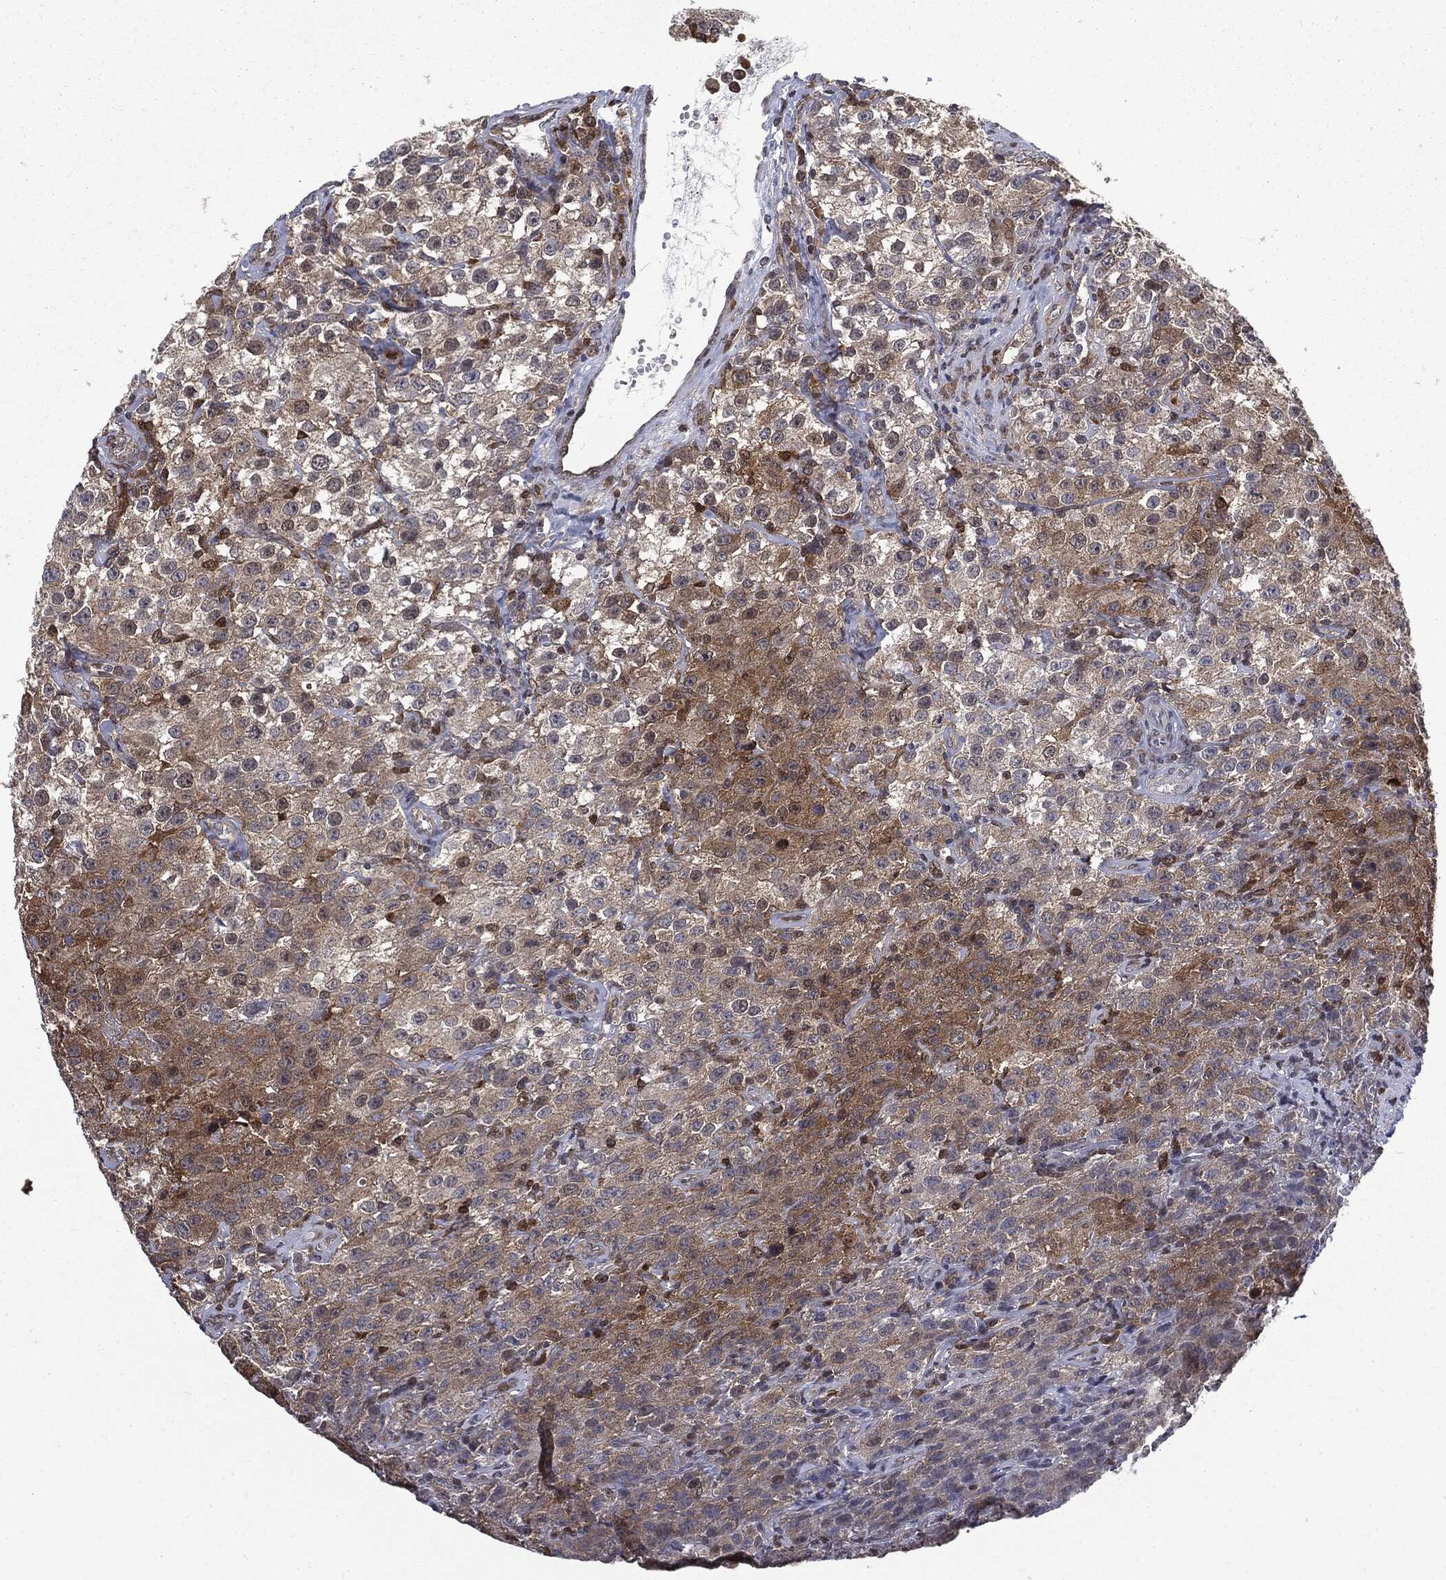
{"staining": {"intensity": "moderate", "quantity": "<25%", "location": "cytoplasmic/membranous"}, "tissue": "testis cancer", "cell_type": "Tumor cells", "image_type": "cancer", "snomed": [{"axis": "morphology", "description": "Seminoma, NOS"}, {"axis": "topography", "description": "Testis"}], "caption": "Testis cancer (seminoma) was stained to show a protein in brown. There is low levels of moderate cytoplasmic/membranous expression in approximately <25% of tumor cells.", "gene": "GPI", "patient": {"sex": "male", "age": 52}}